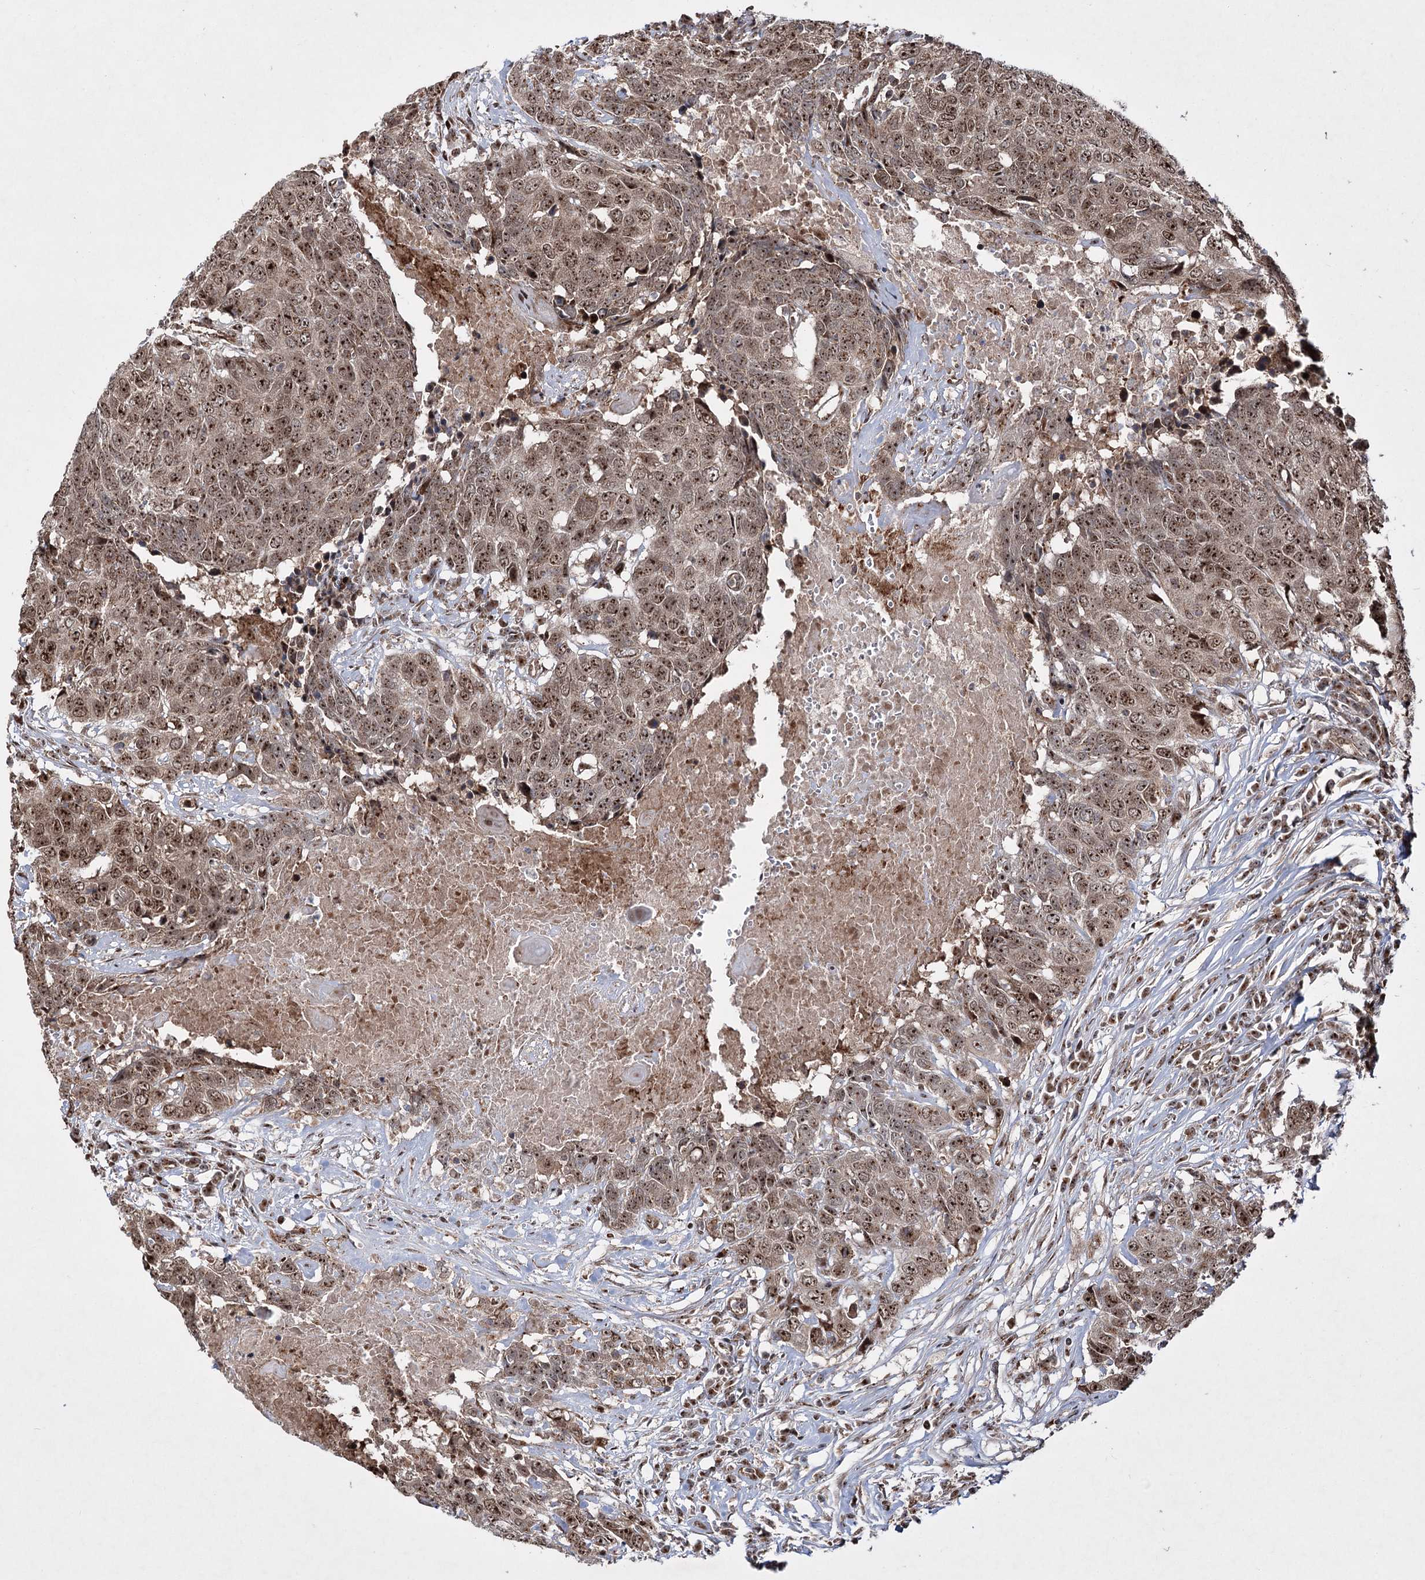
{"staining": {"intensity": "moderate", "quantity": ">75%", "location": "nuclear"}, "tissue": "head and neck cancer", "cell_type": "Tumor cells", "image_type": "cancer", "snomed": [{"axis": "morphology", "description": "Squamous cell carcinoma, NOS"}, {"axis": "topography", "description": "Head-Neck"}], "caption": "Immunohistochemical staining of head and neck cancer (squamous cell carcinoma) shows medium levels of moderate nuclear staining in approximately >75% of tumor cells.", "gene": "SERINC5", "patient": {"sex": "male", "age": 66}}